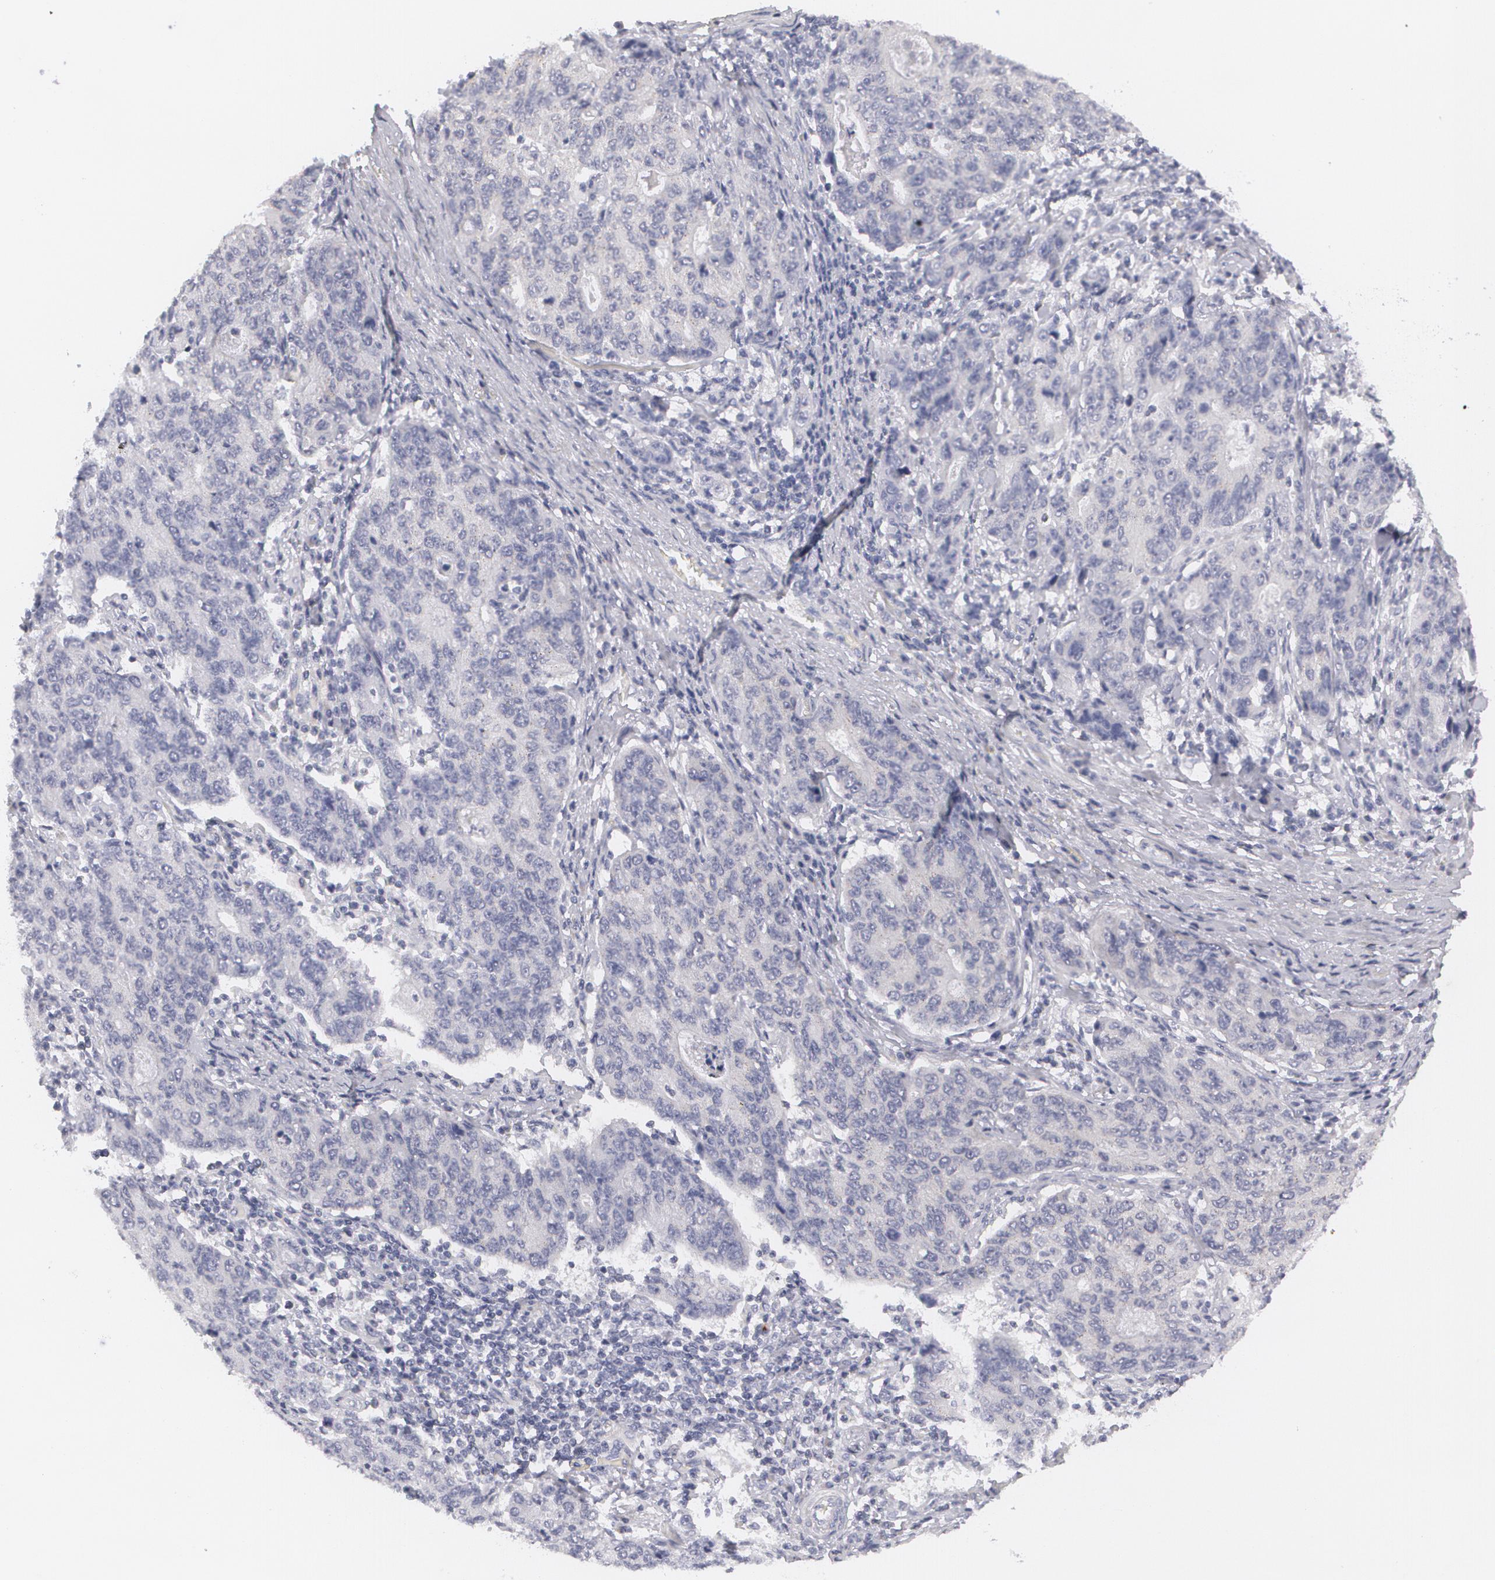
{"staining": {"intensity": "negative", "quantity": "none", "location": "none"}, "tissue": "stomach cancer", "cell_type": "Tumor cells", "image_type": "cancer", "snomed": [{"axis": "morphology", "description": "Adenocarcinoma, NOS"}, {"axis": "topography", "description": "Esophagus"}, {"axis": "topography", "description": "Stomach"}], "caption": "A high-resolution histopathology image shows IHC staining of stomach adenocarcinoma, which exhibits no significant positivity in tumor cells.", "gene": "MBNL3", "patient": {"sex": "male", "age": 74}}